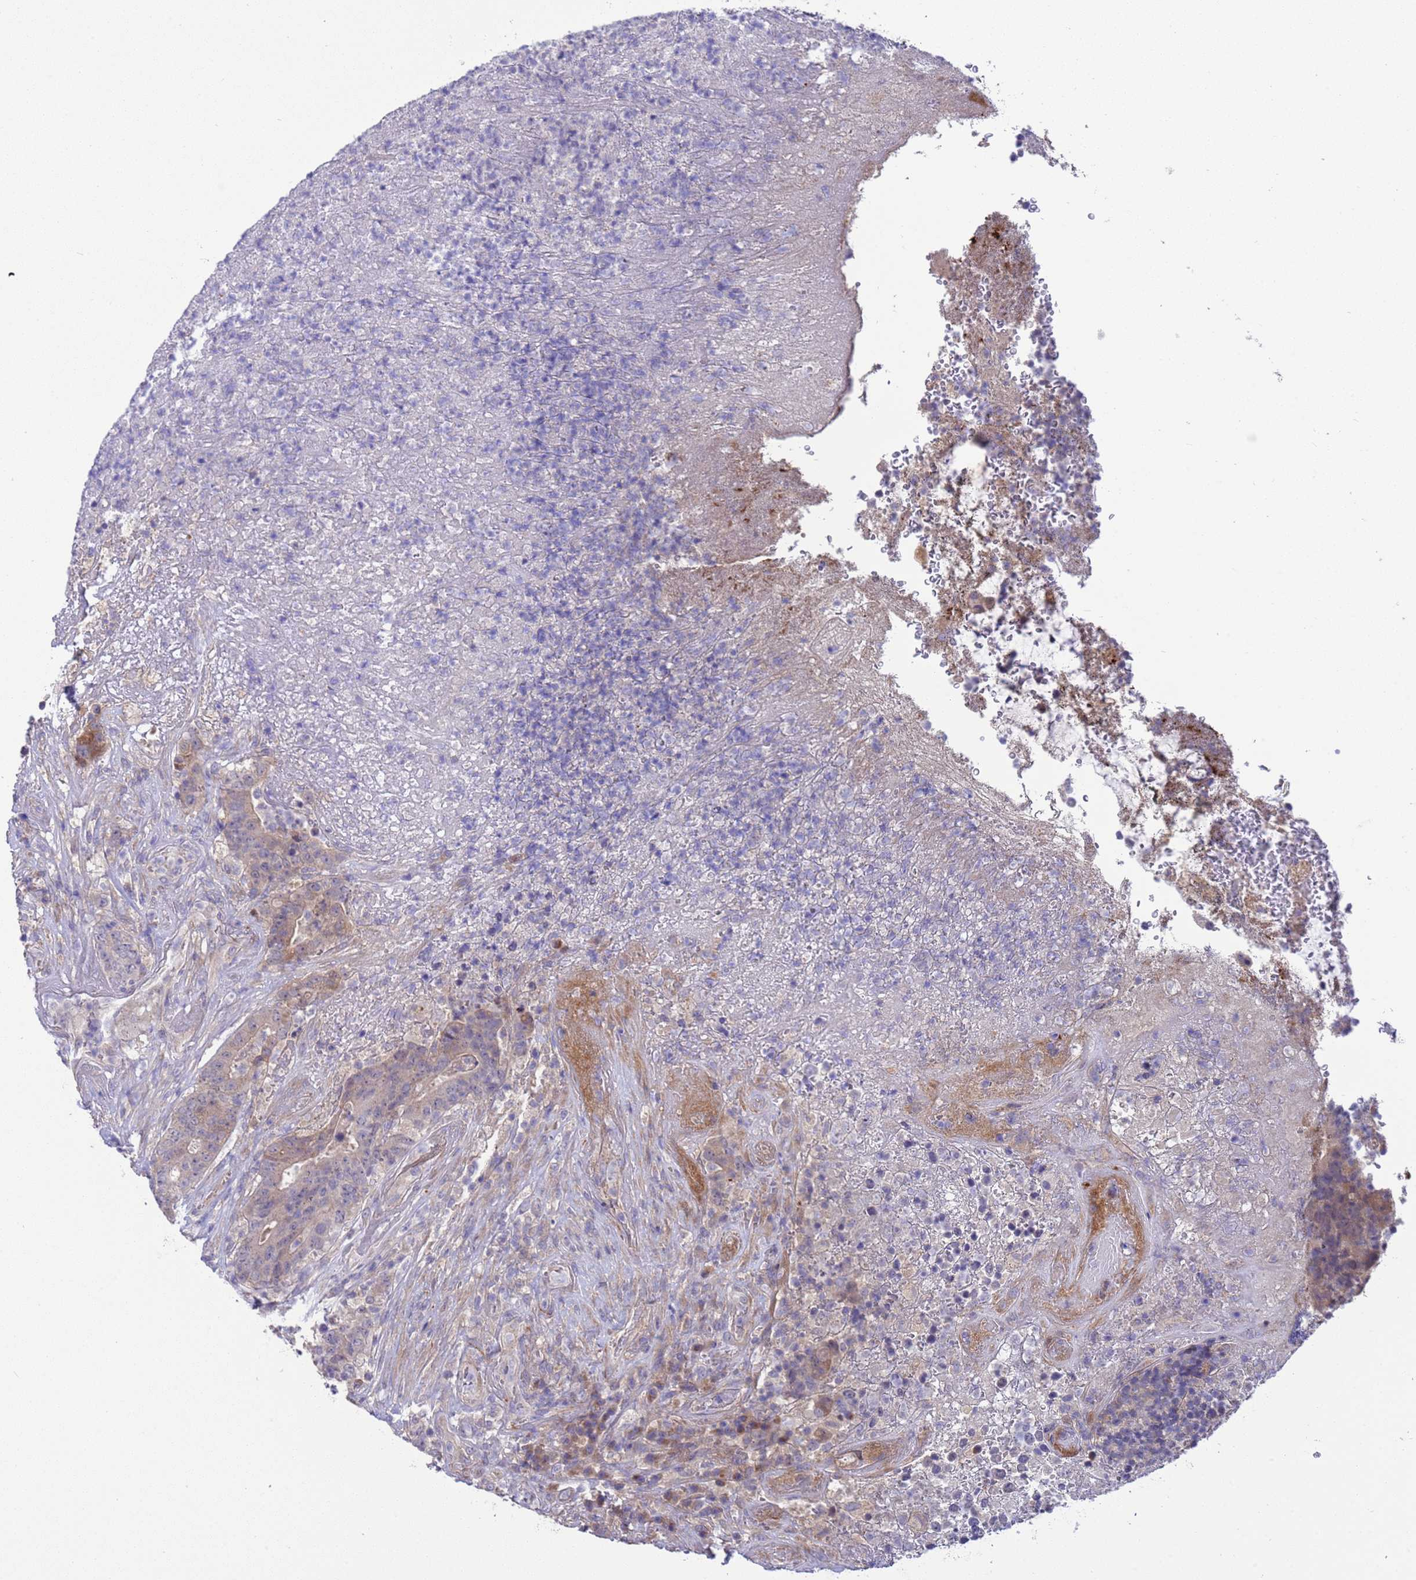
{"staining": {"intensity": "weak", "quantity": "<25%", "location": "cytoplasmic/membranous"}, "tissue": "colorectal cancer", "cell_type": "Tumor cells", "image_type": "cancer", "snomed": [{"axis": "morphology", "description": "Adenocarcinoma, NOS"}, {"axis": "topography", "description": "Colon"}], "caption": "The micrograph reveals no significant staining in tumor cells of colorectal cancer. (Immunohistochemistry (ihc), brightfield microscopy, high magnification).", "gene": "GJA10", "patient": {"sex": "female", "age": 75}}